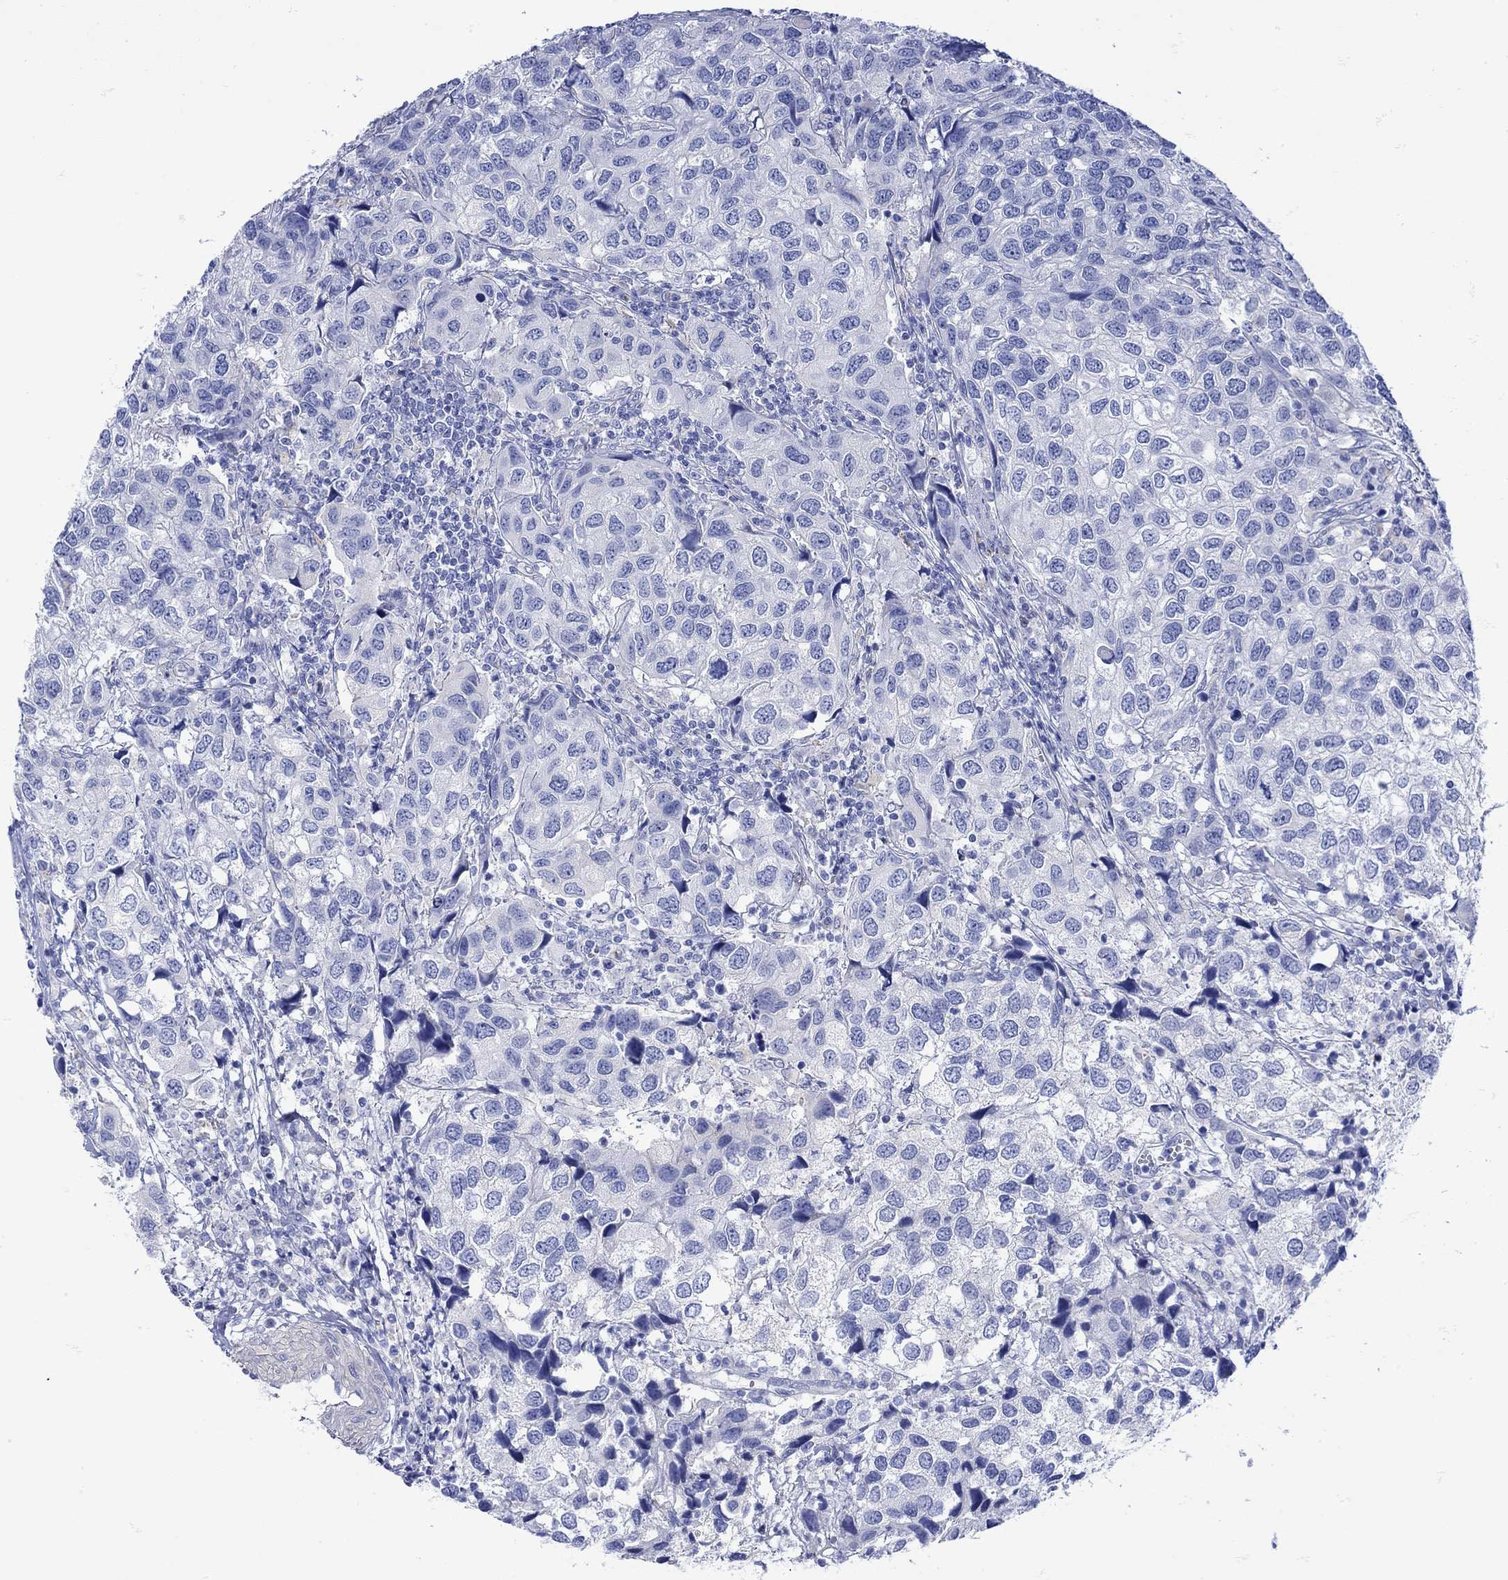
{"staining": {"intensity": "negative", "quantity": "none", "location": "none"}, "tissue": "urothelial cancer", "cell_type": "Tumor cells", "image_type": "cancer", "snomed": [{"axis": "morphology", "description": "Urothelial carcinoma, High grade"}, {"axis": "topography", "description": "Urinary bladder"}], "caption": "The image shows no significant staining in tumor cells of high-grade urothelial carcinoma.", "gene": "ANKMY1", "patient": {"sex": "male", "age": 79}}